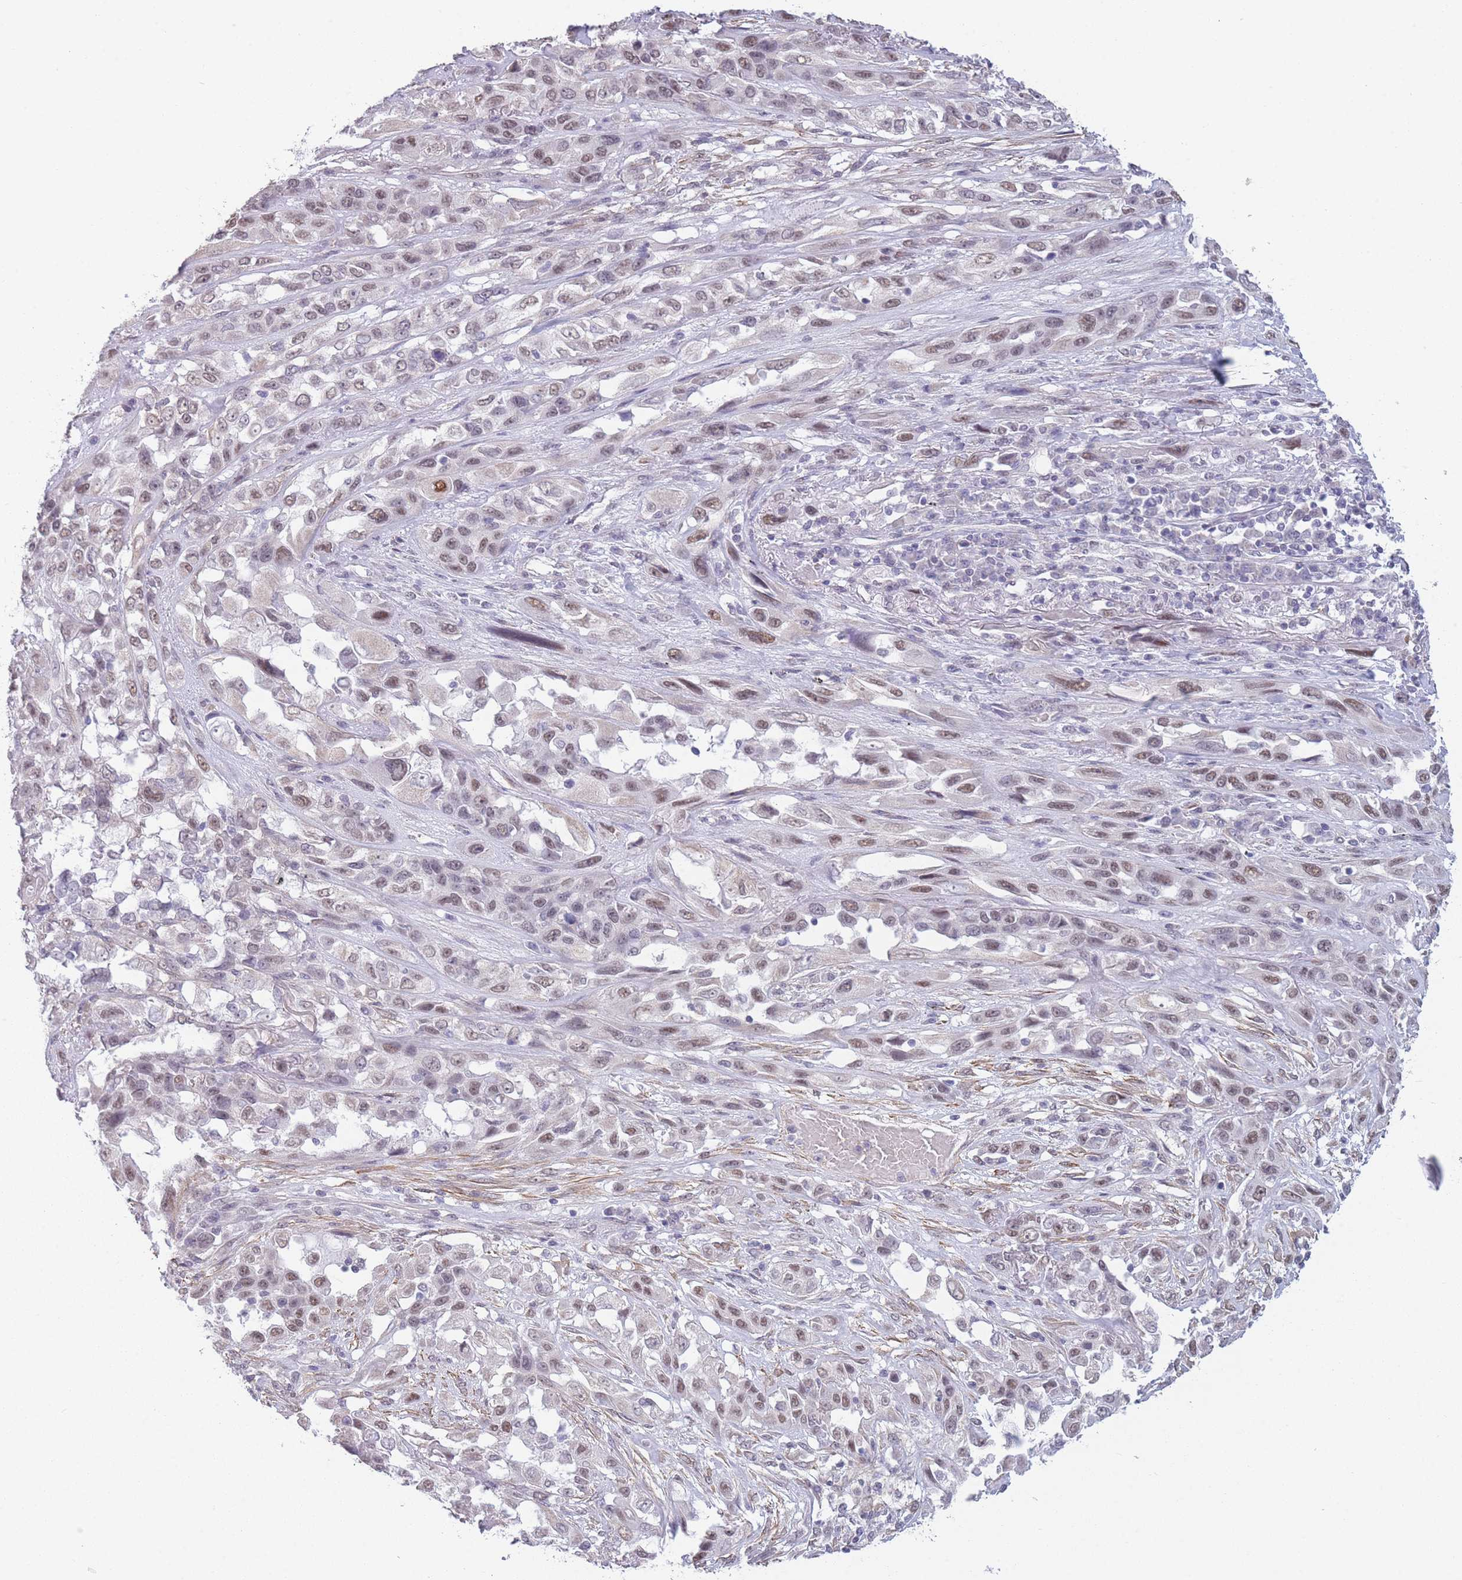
{"staining": {"intensity": "moderate", "quantity": "25%-75%", "location": "nuclear"}, "tissue": "lung cancer", "cell_type": "Tumor cells", "image_type": "cancer", "snomed": [{"axis": "morphology", "description": "Squamous cell carcinoma, NOS"}, {"axis": "topography", "description": "Lung"}], "caption": "Immunohistochemistry (IHC) (DAB (3,3'-diaminobenzidine)) staining of human lung squamous cell carcinoma exhibits moderate nuclear protein positivity in about 25%-75% of tumor cells. (DAB (3,3'-diaminobenzidine) = brown stain, brightfield microscopy at high magnification).", "gene": "SIN3B", "patient": {"sex": "female", "age": 70}}